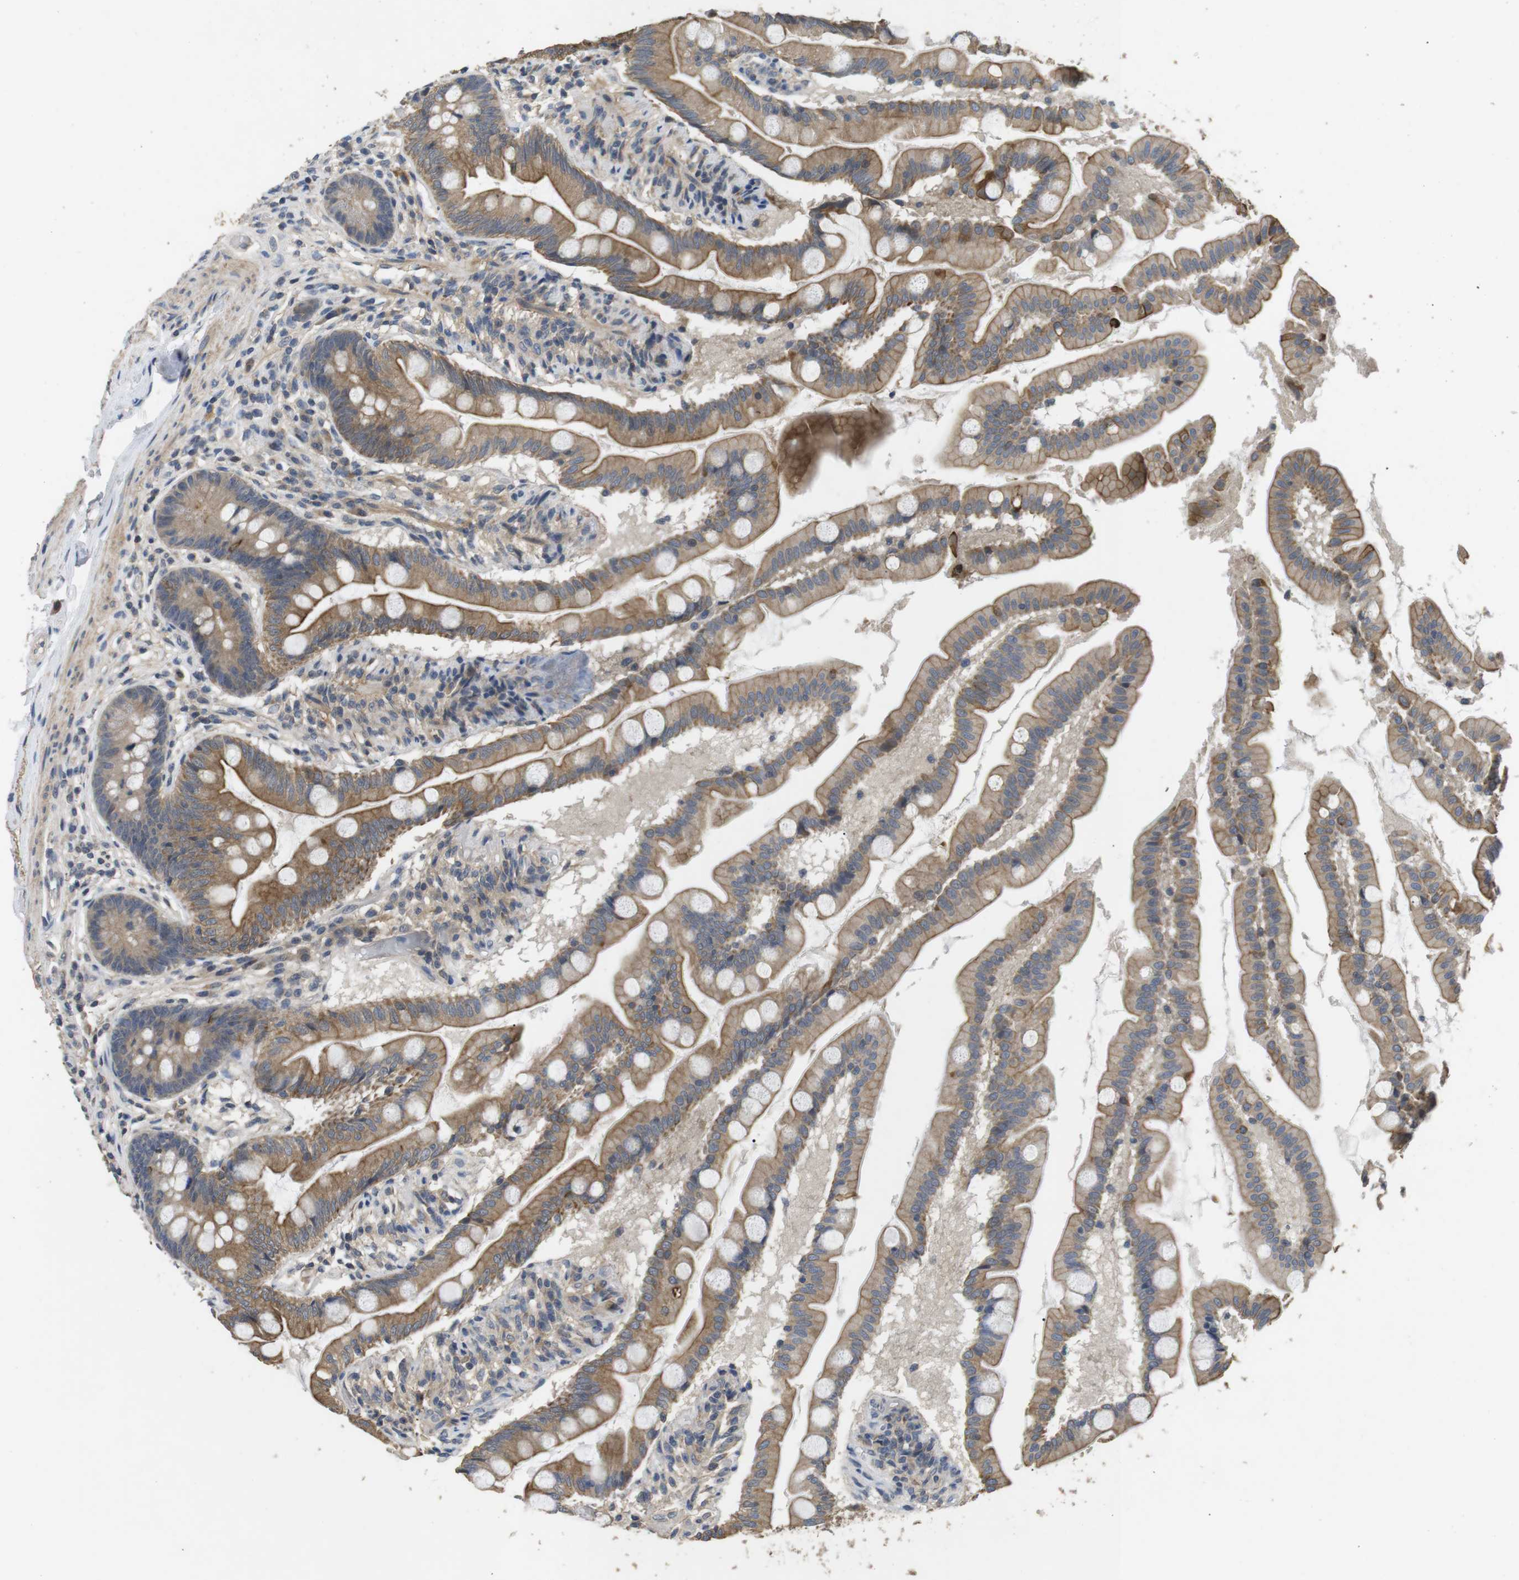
{"staining": {"intensity": "moderate", "quantity": ">75%", "location": "cytoplasmic/membranous"}, "tissue": "small intestine", "cell_type": "Glandular cells", "image_type": "normal", "snomed": [{"axis": "morphology", "description": "Normal tissue, NOS"}, {"axis": "topography", "description": "Small intestine"}], "caption": "Protein positivity by immunohistochemistry (IHC) reveals moderate cytoplasmic/membranous staining in about >75% of glandular cells in unremarkable small intestine.", "gene": "ADGRL3", "patient": {"sex": "female", "age": 56}}